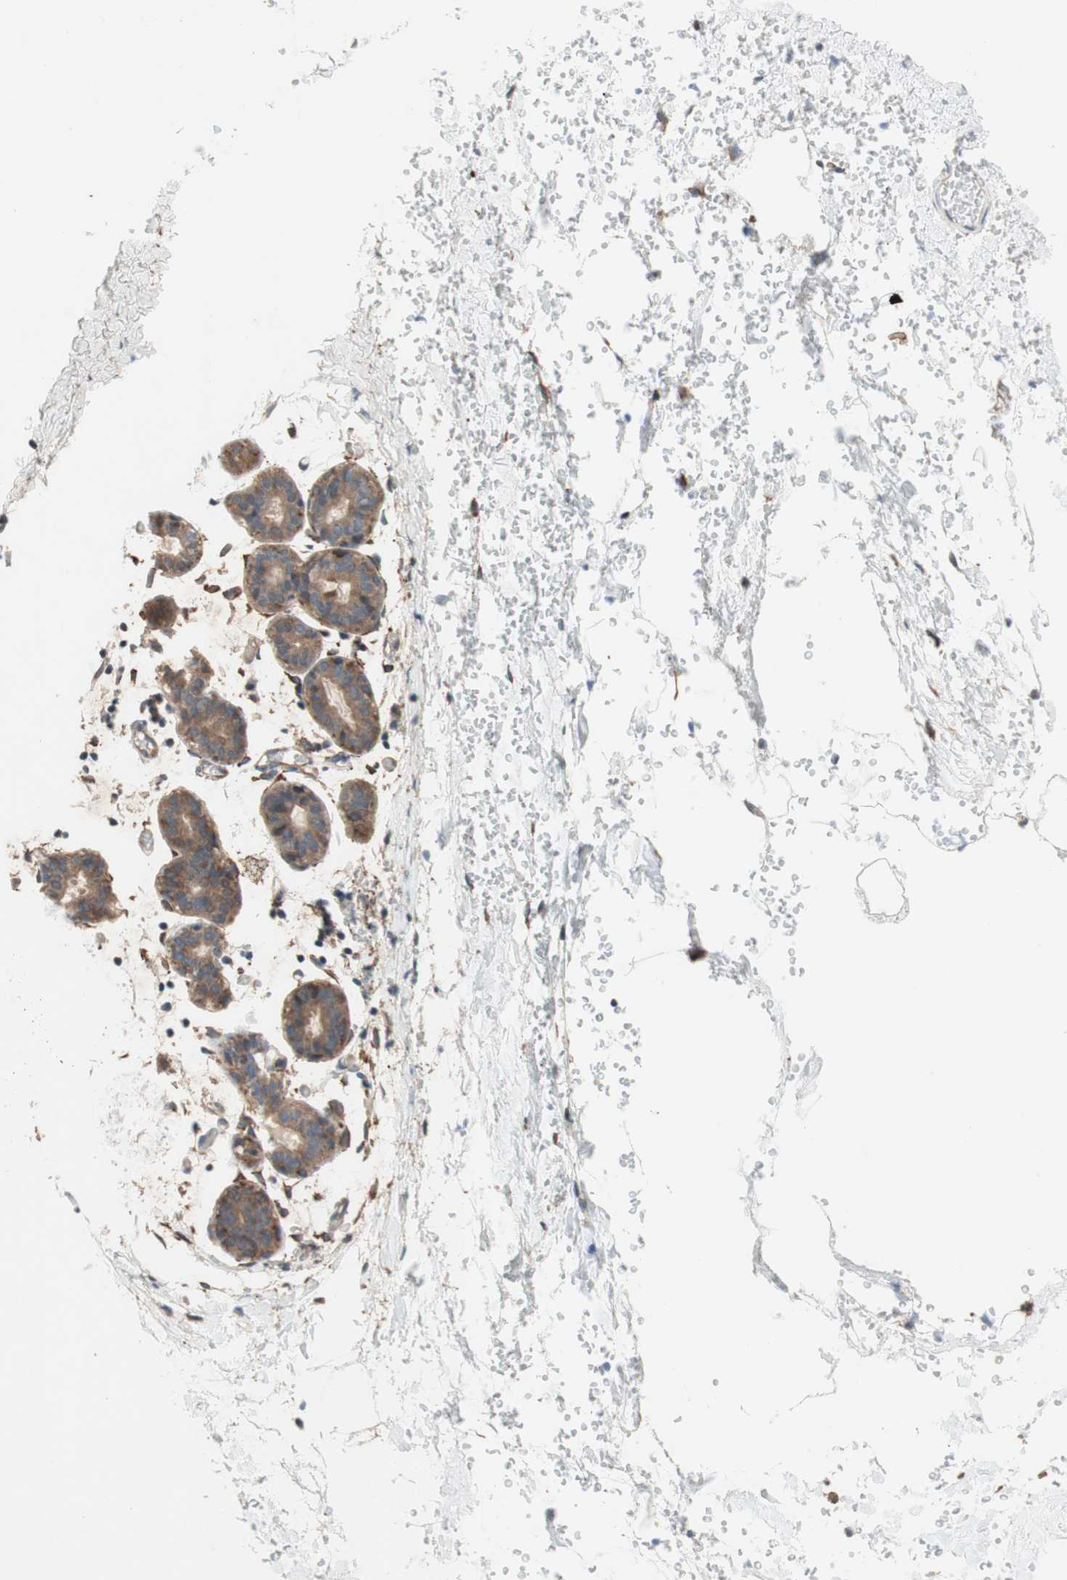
{"staining": {"intensity": "weak", "quantity": "25%-75%", "location": "cytoplasmic/membranous"}, "tissue": "breast", "cell_type": "Adipocytes", "image_type": "normal", "snomed": [{"axis": "morphology", "description": "Normal tissue, NOS"}, {"axis": "topography", "description": "Breast"}], "caption": "Immunohistochemical staining of benign human breast shows weak cytoplasmic/membranous protein staining in approximately 25%-75% of adipocytes.", "gene": "SOCS2", "patient": {"sex": "female", "age": 27}}